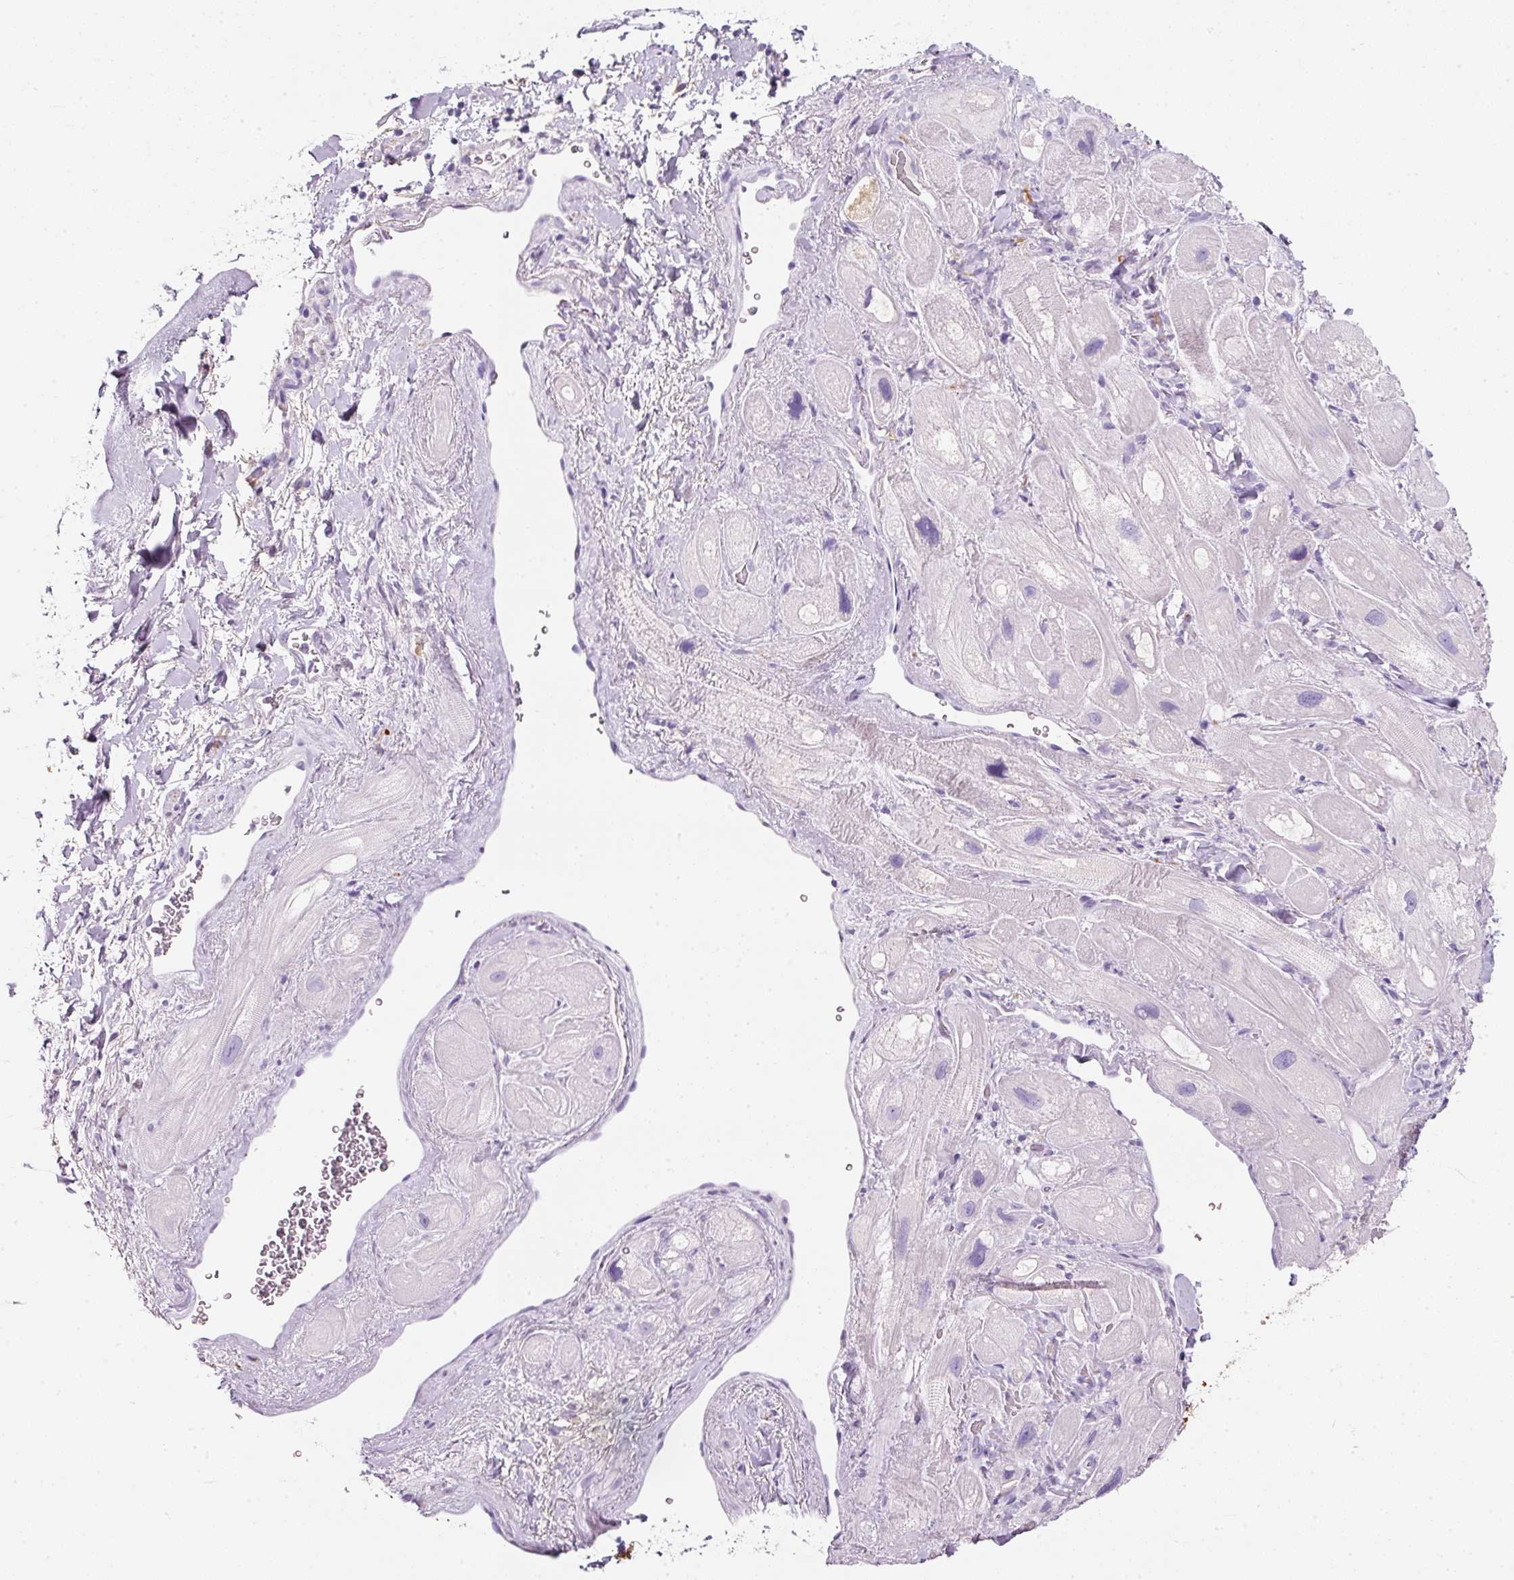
{"staining": {"intensity": "negative", "quantity": "none", "location": "none"}, "tissue": "heart muscle", "cell_type": "Cardiomyocytes", "image_type": "normal", "snomed": [{"axis": "morphology", "description": "Normal tissue, NOS"}, {"axis": "topography", "description": "Heart"}], "caption": "DAB immunohistochemical staining of unremarkable heart muscle demonstrates no significant positivity in cardiomyocytes. (Brightfield microscopy of DAB immunohistochemistry (IHC) at high magnification).", "gene": "DNM1", "patient": {"sex": "male", "age": 49}}